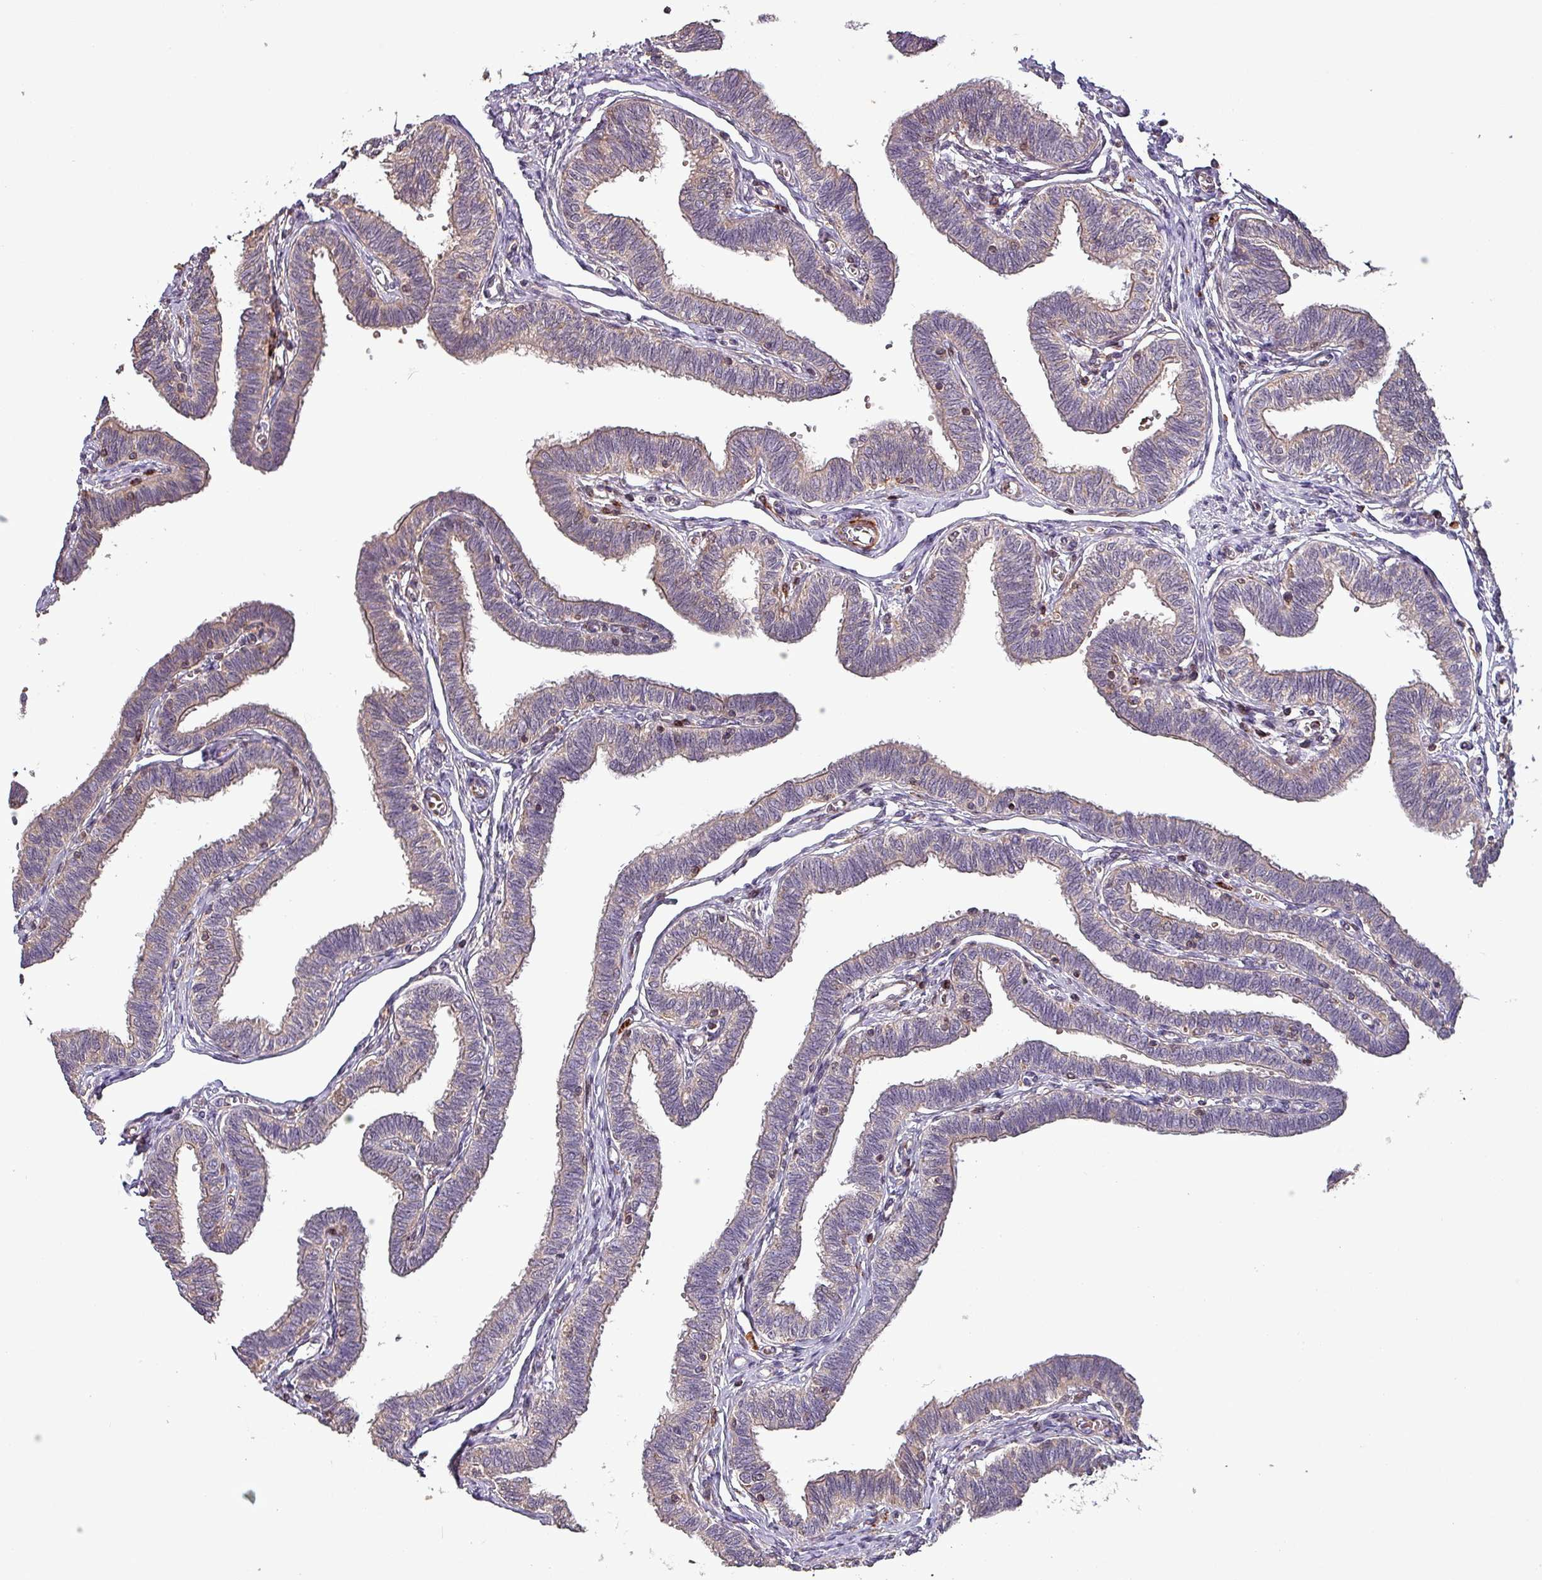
{"staining": {"intensity": "weak", "quantity": "25%-75%", "location": "cytoplasmic/membranous"}, "tissue": "fallopian tube", "cell_type": "Glandular cells", "image_type": "normal", "snomed": [{"axis": "morphology", "description": "Normal tissue, NOS"}, {"axis": "topography", "description": "Fallopian tube"}, {"axis": "topography", "description": "Ovary"}], "caption": "Fallopian tube was stained to show a protein in brown. There is low levels of weak cytoplasmic/membranous expression in approximately 25%-75% of glandular cells.", "gene": "TPRA1", "patient": {"sex": "female", "age": 23}}